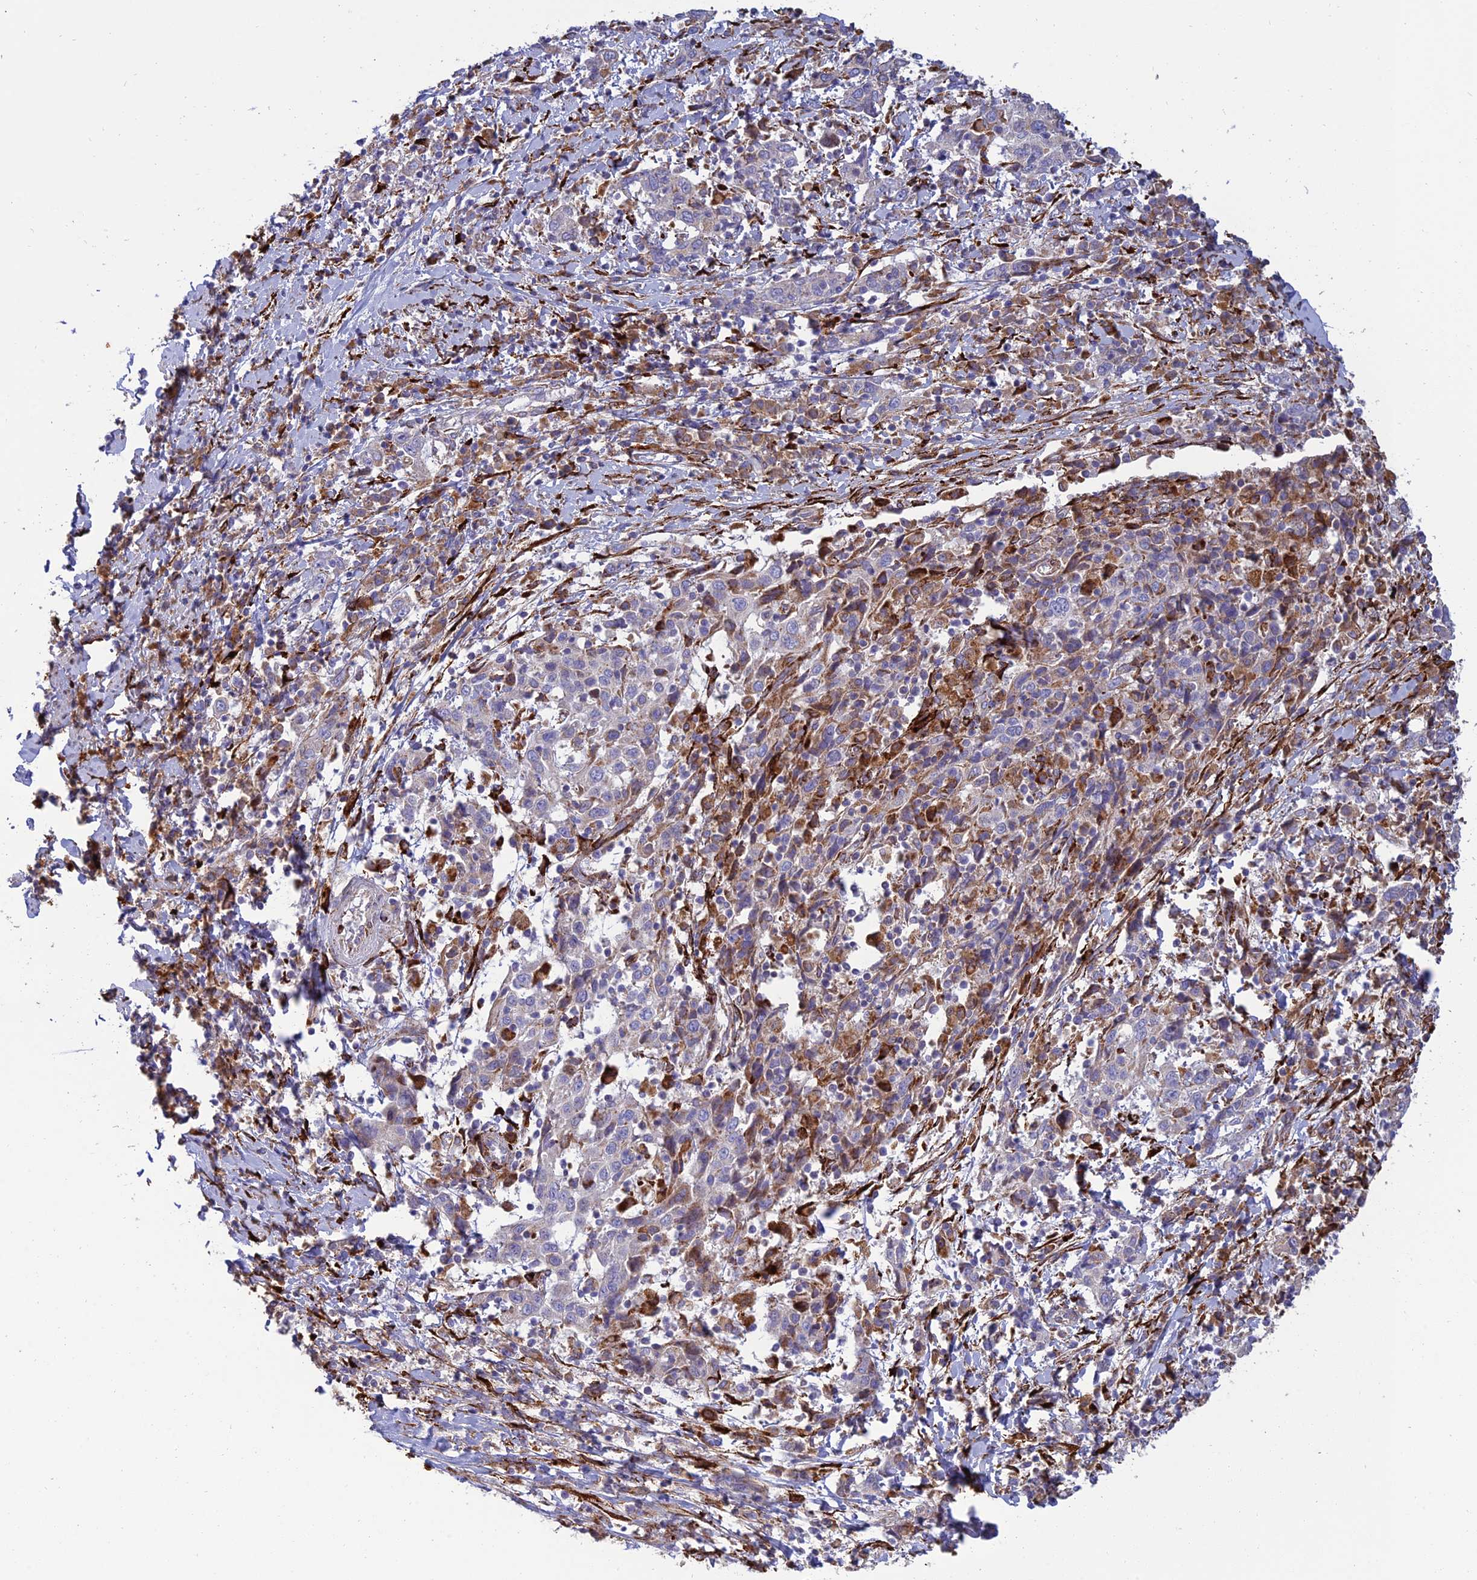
{"staining": {"intensity": "negative", "quantity": "none", "location": "none"}, "tissue": "cervical cancer", "cell_type": "Tumor cells", "image_type": "cancer", "snomed": [{"axis": "morphology", "description": "Squamous cell carcinoma, NOS"}, {"axis": "topography", "description": "Cervix"}], "caption": "Tumor cells show no significant positivity in cervical squamous cell carcinoma.", "gene": "RCN3", "patient": {"sex": "female", "age": 46}}